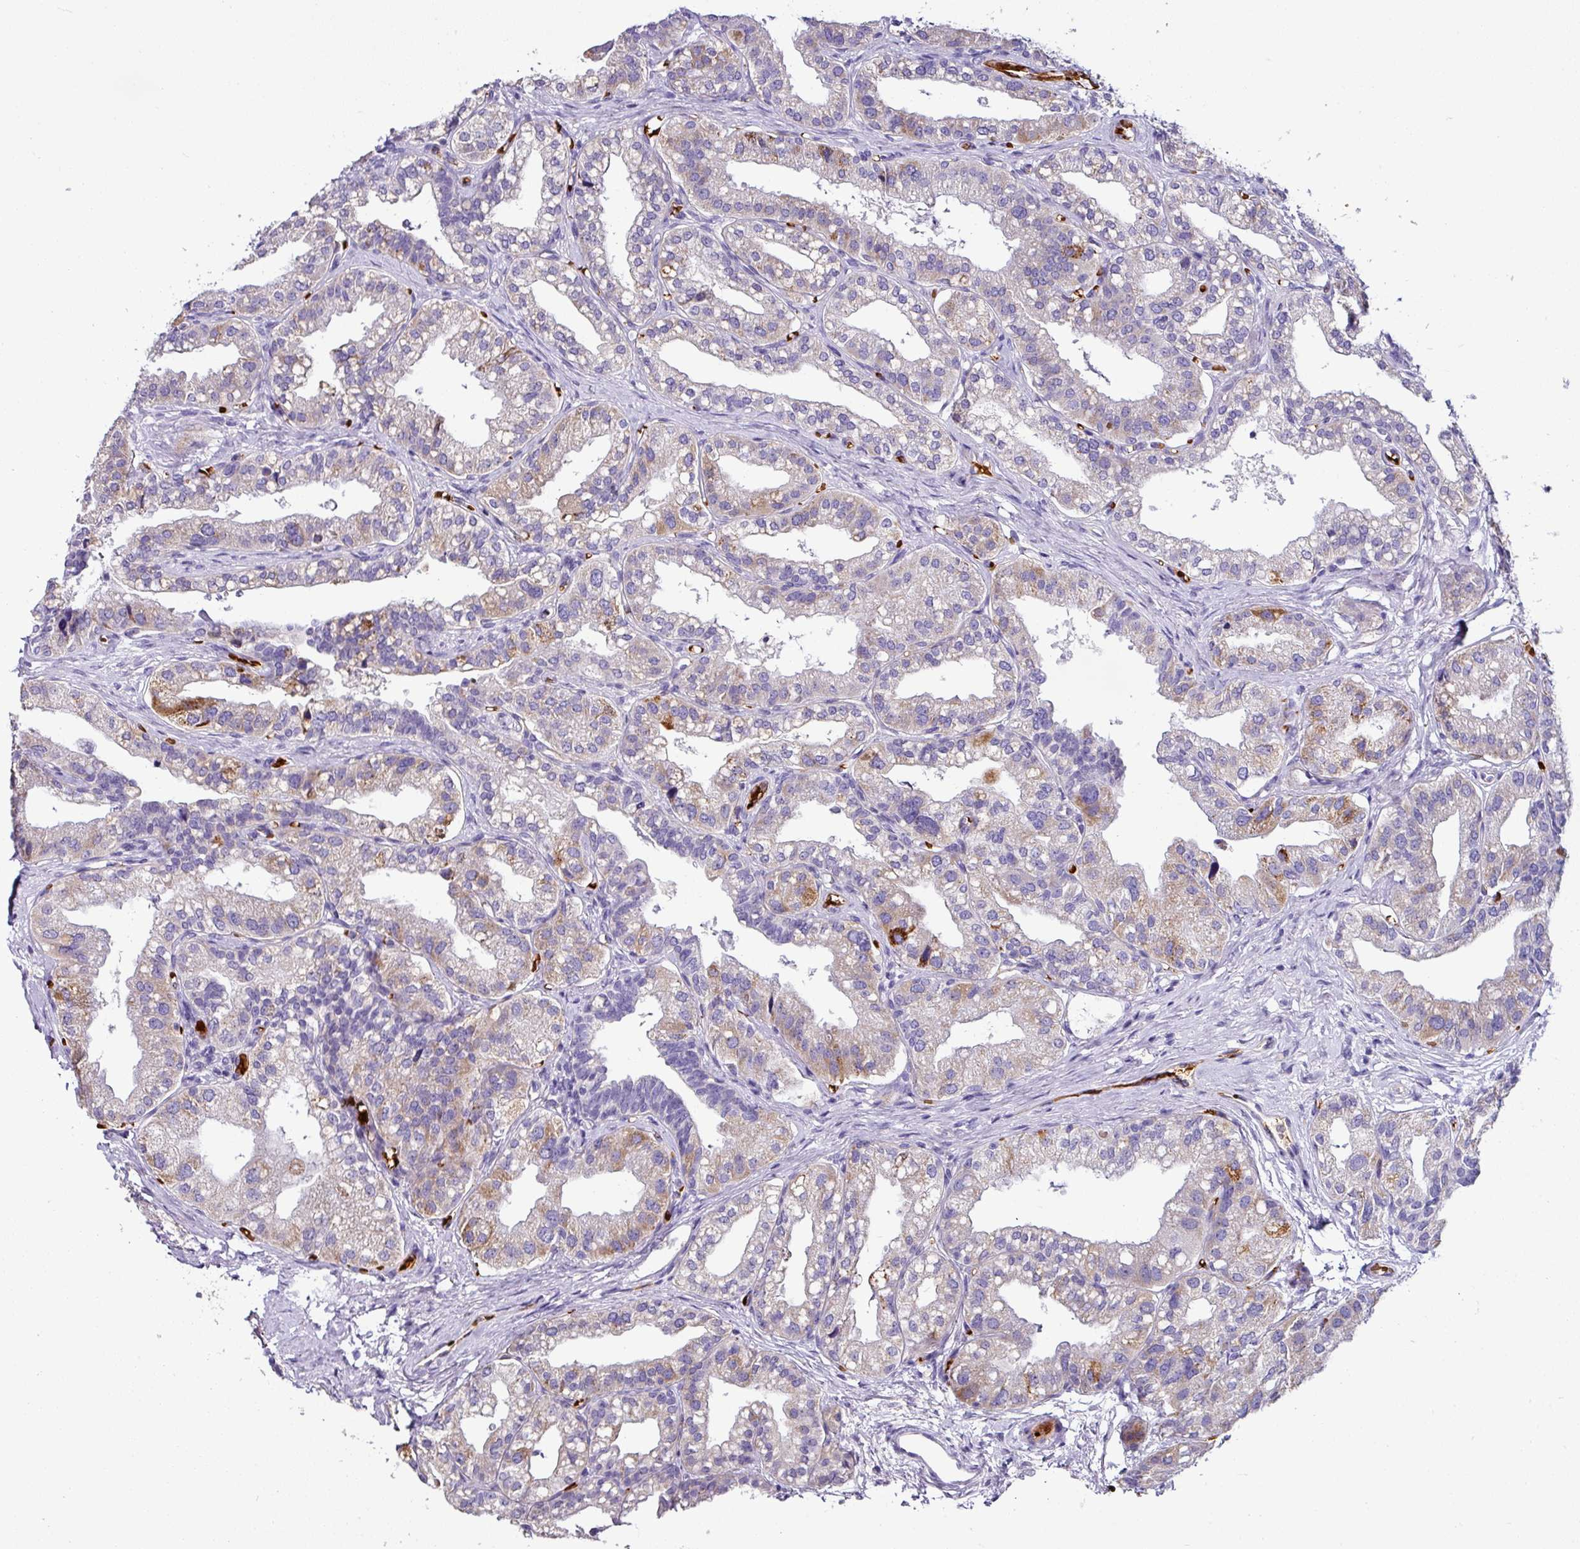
{"staining": {"intensity": "moderate", "quantity": "25%-75%", "location": "cytoplasmic/membranous"}, "tissue": "seminal vesicle", "cell_type": "Glandular cells", "image_type": "normal", "snomed": [{"axis": "morphology", "description": "Normal tissue, NOS"}, {"axis": "topography", "description": "Seminal veicle"}, {"axis": "topography", "description": "Peripheral nerve tissue"}], "caption": "DAB immunohistochemical staining of normal seminal vesicle shows moderate cytoplasmic/membranous protein staining in about 25%-75% of glandular cells.", "gene": "NAPSA", "patient": {"sex": "male", "age": 60}}